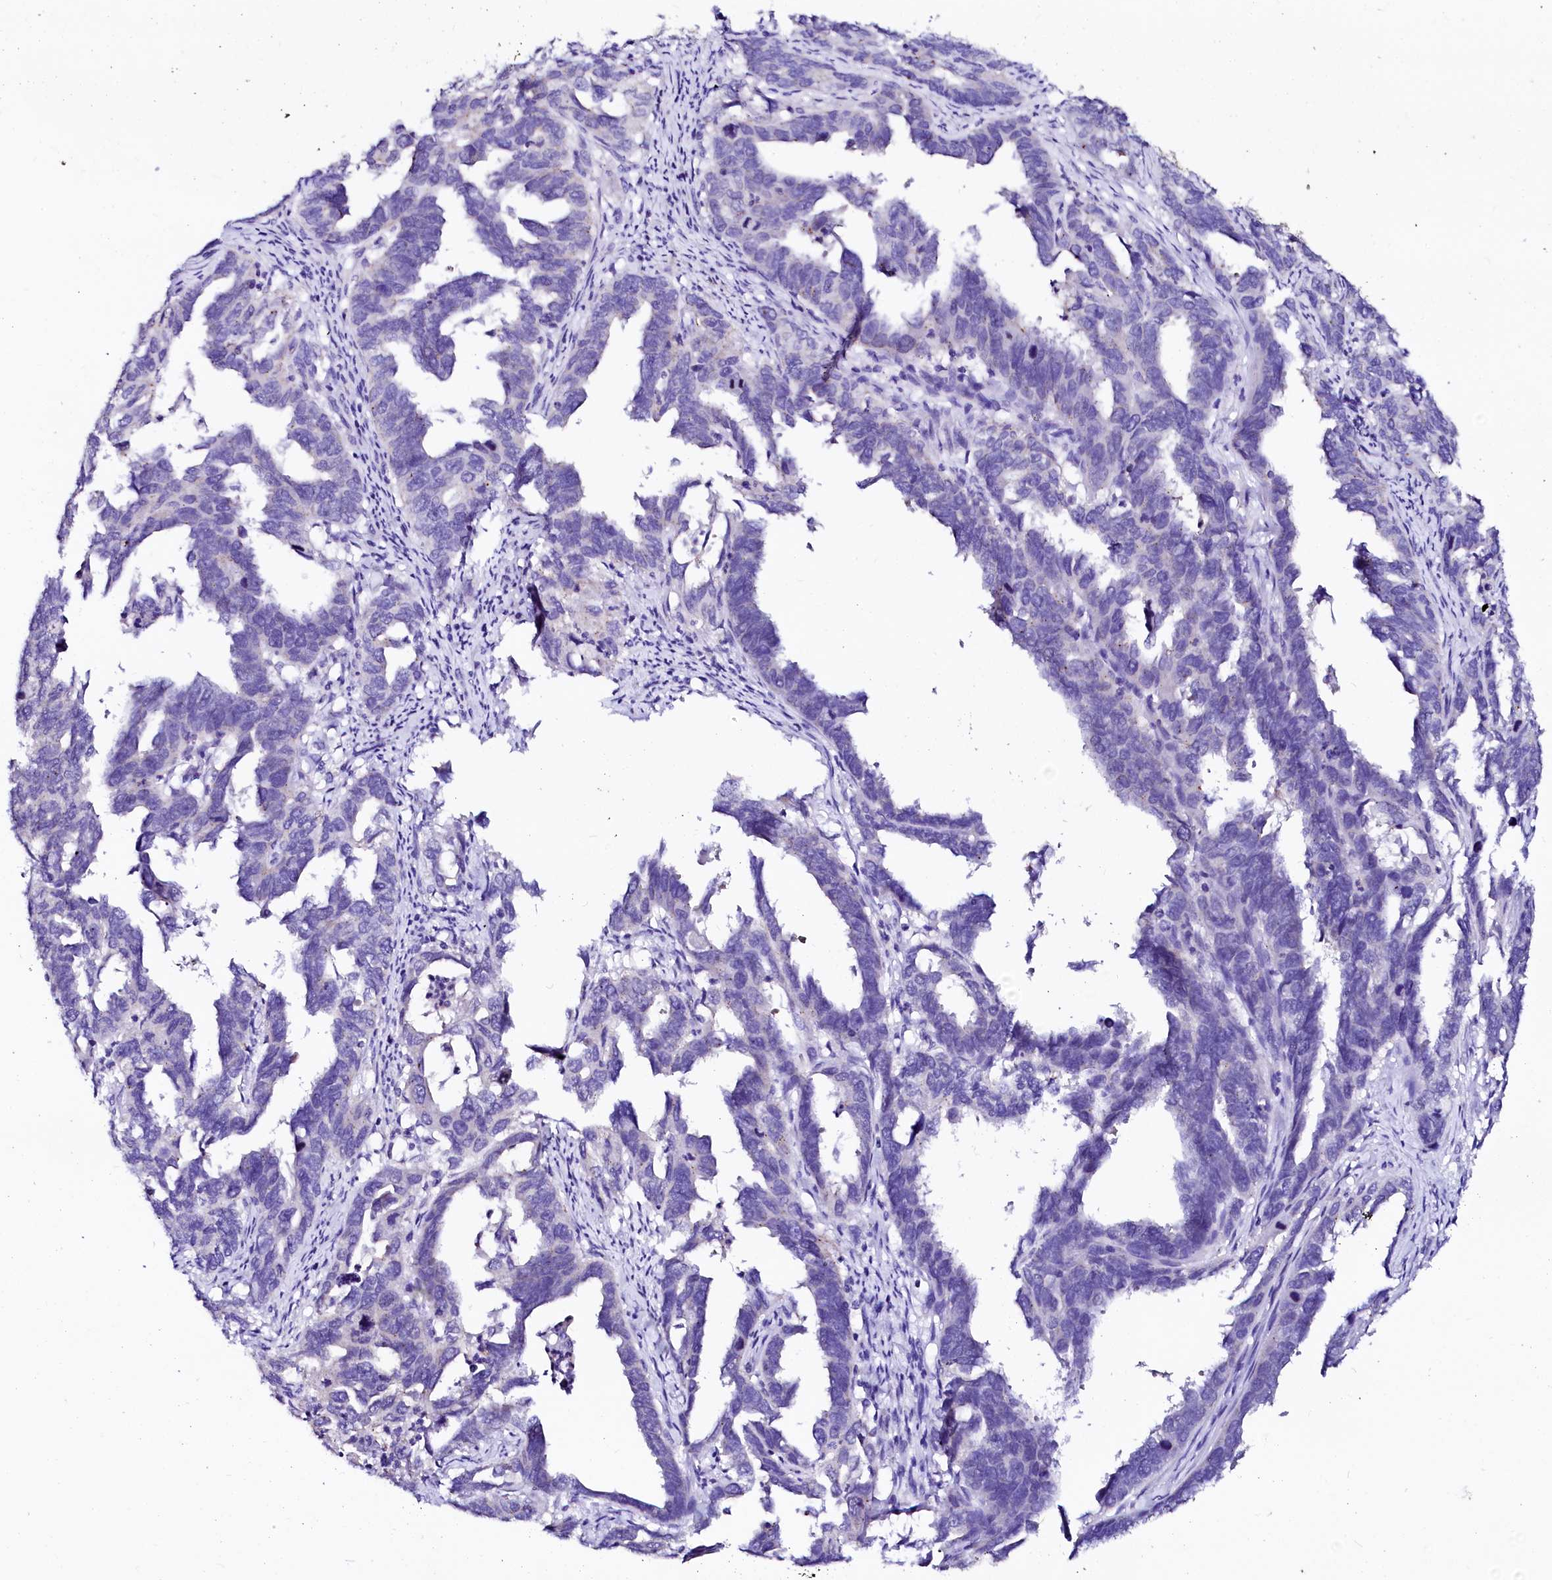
{"staining": {"intensity": "weak", "quantity": "<25%", "location": "cytoplasmic/membranous"}, "tissue": "endometrial cancer", "cell_type": "Tumor cells", "image_type": "cancer", "snomed": [{"axis": "morphology", "description": "Adenocarcinoma, NOS"}, {"axis": "topography", "description": "Endometrium"}], "caption": "An IHC histopathology image of endometrial adenocarcinoma is shown. There is no staining in tumor cells of endometrial adenocarcinoma.", "gene": "NALF1", "patient": {"sex": "female", "age": 65}}